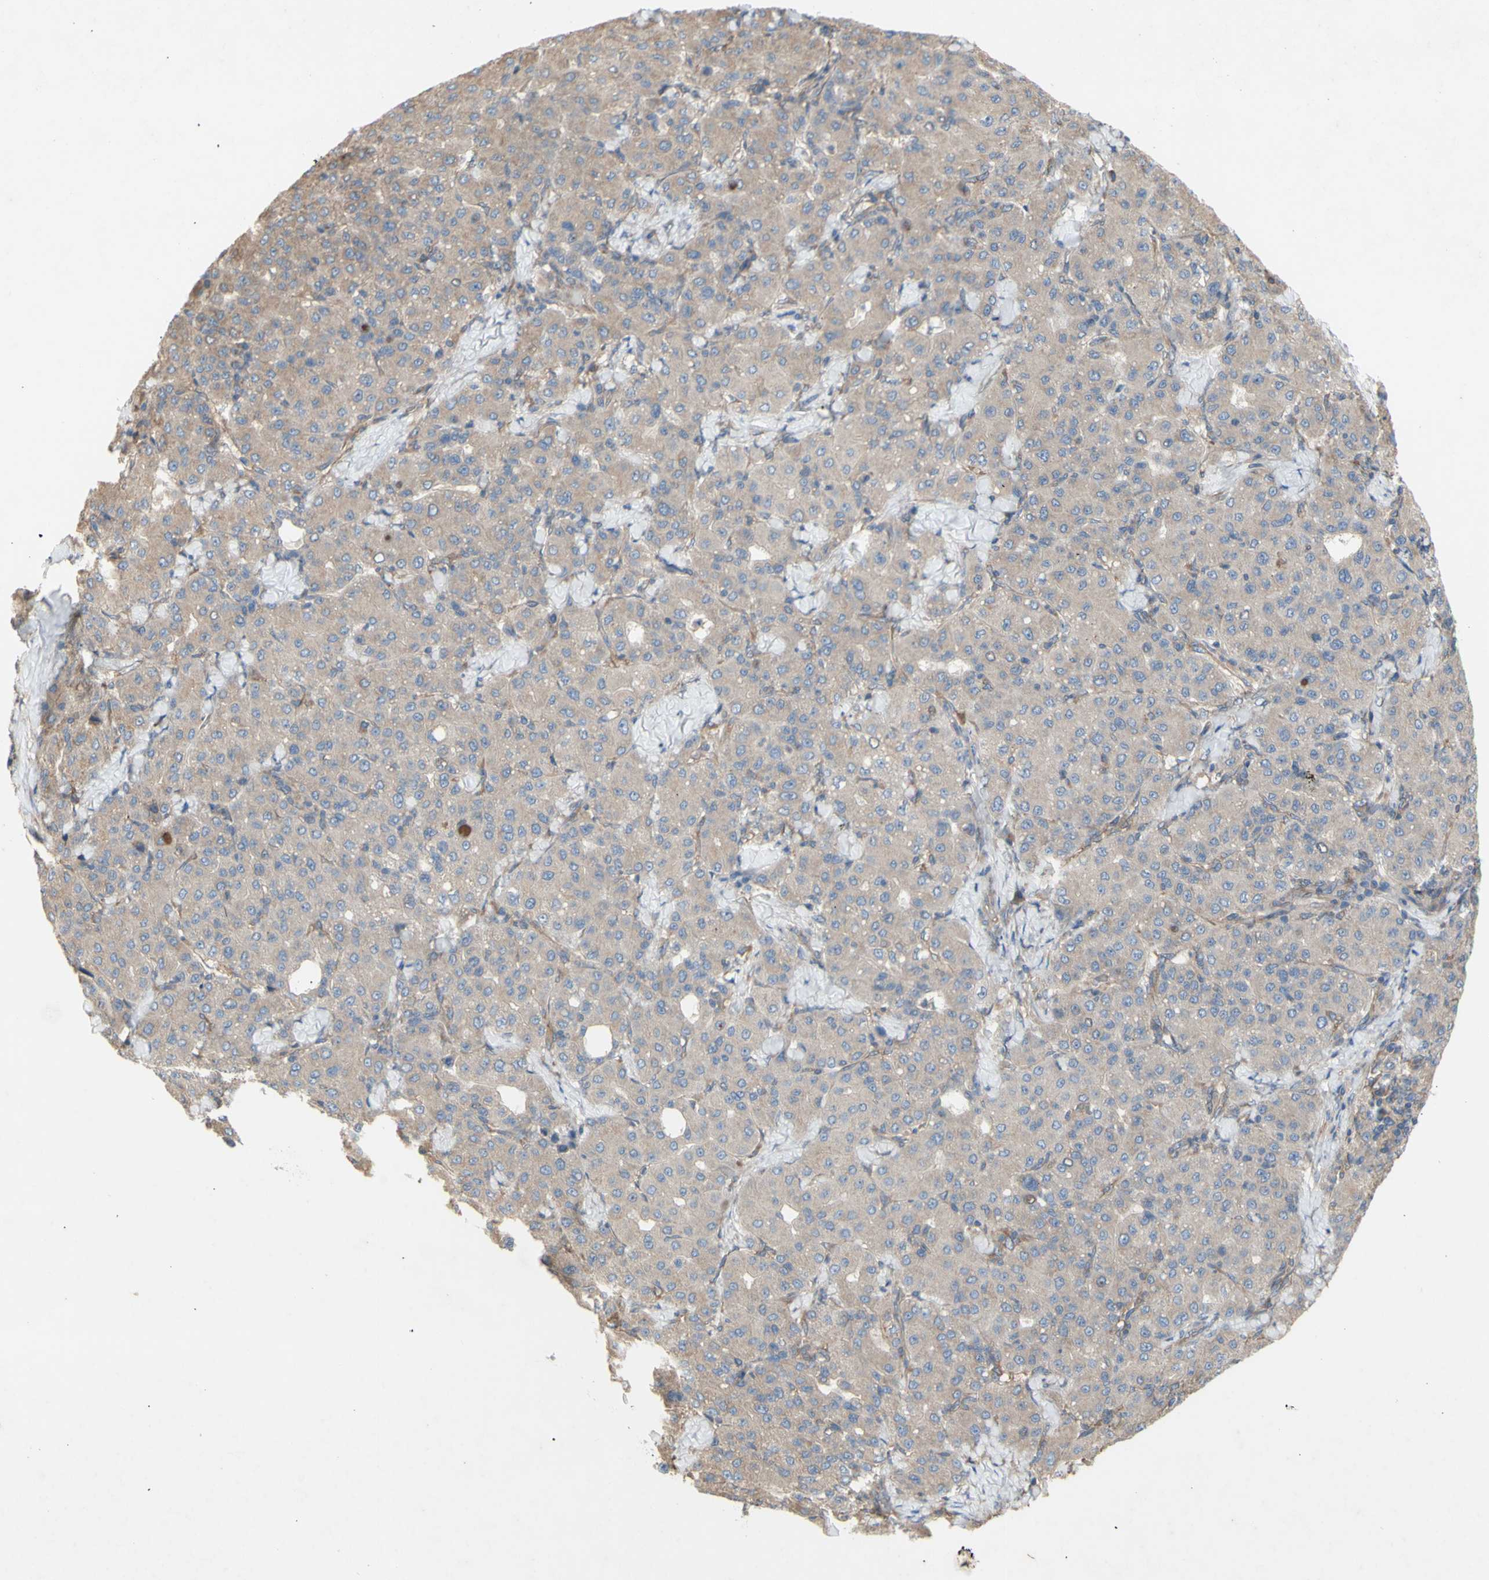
{"staining": {"intensity": "weak", "quantity": ">75%", "location": "cytoplasmic/membranous"}, "tissue": "liver cancer", "cell_type": "Tumor cells", "image_type": "cancer", "snomed": [{"axis": "morphology", "description": "Carcinoma, Hepatocellular, NOS"}, {"axis": "topography", "description": "Liver"}], "caption": "This is an image of IHC staining of liver cancer, which shows weak staining in the cytoplasmic/membranous of tumor cells.", "gene": "KLC1", "patient": {"sex": "male", "age": 65}}